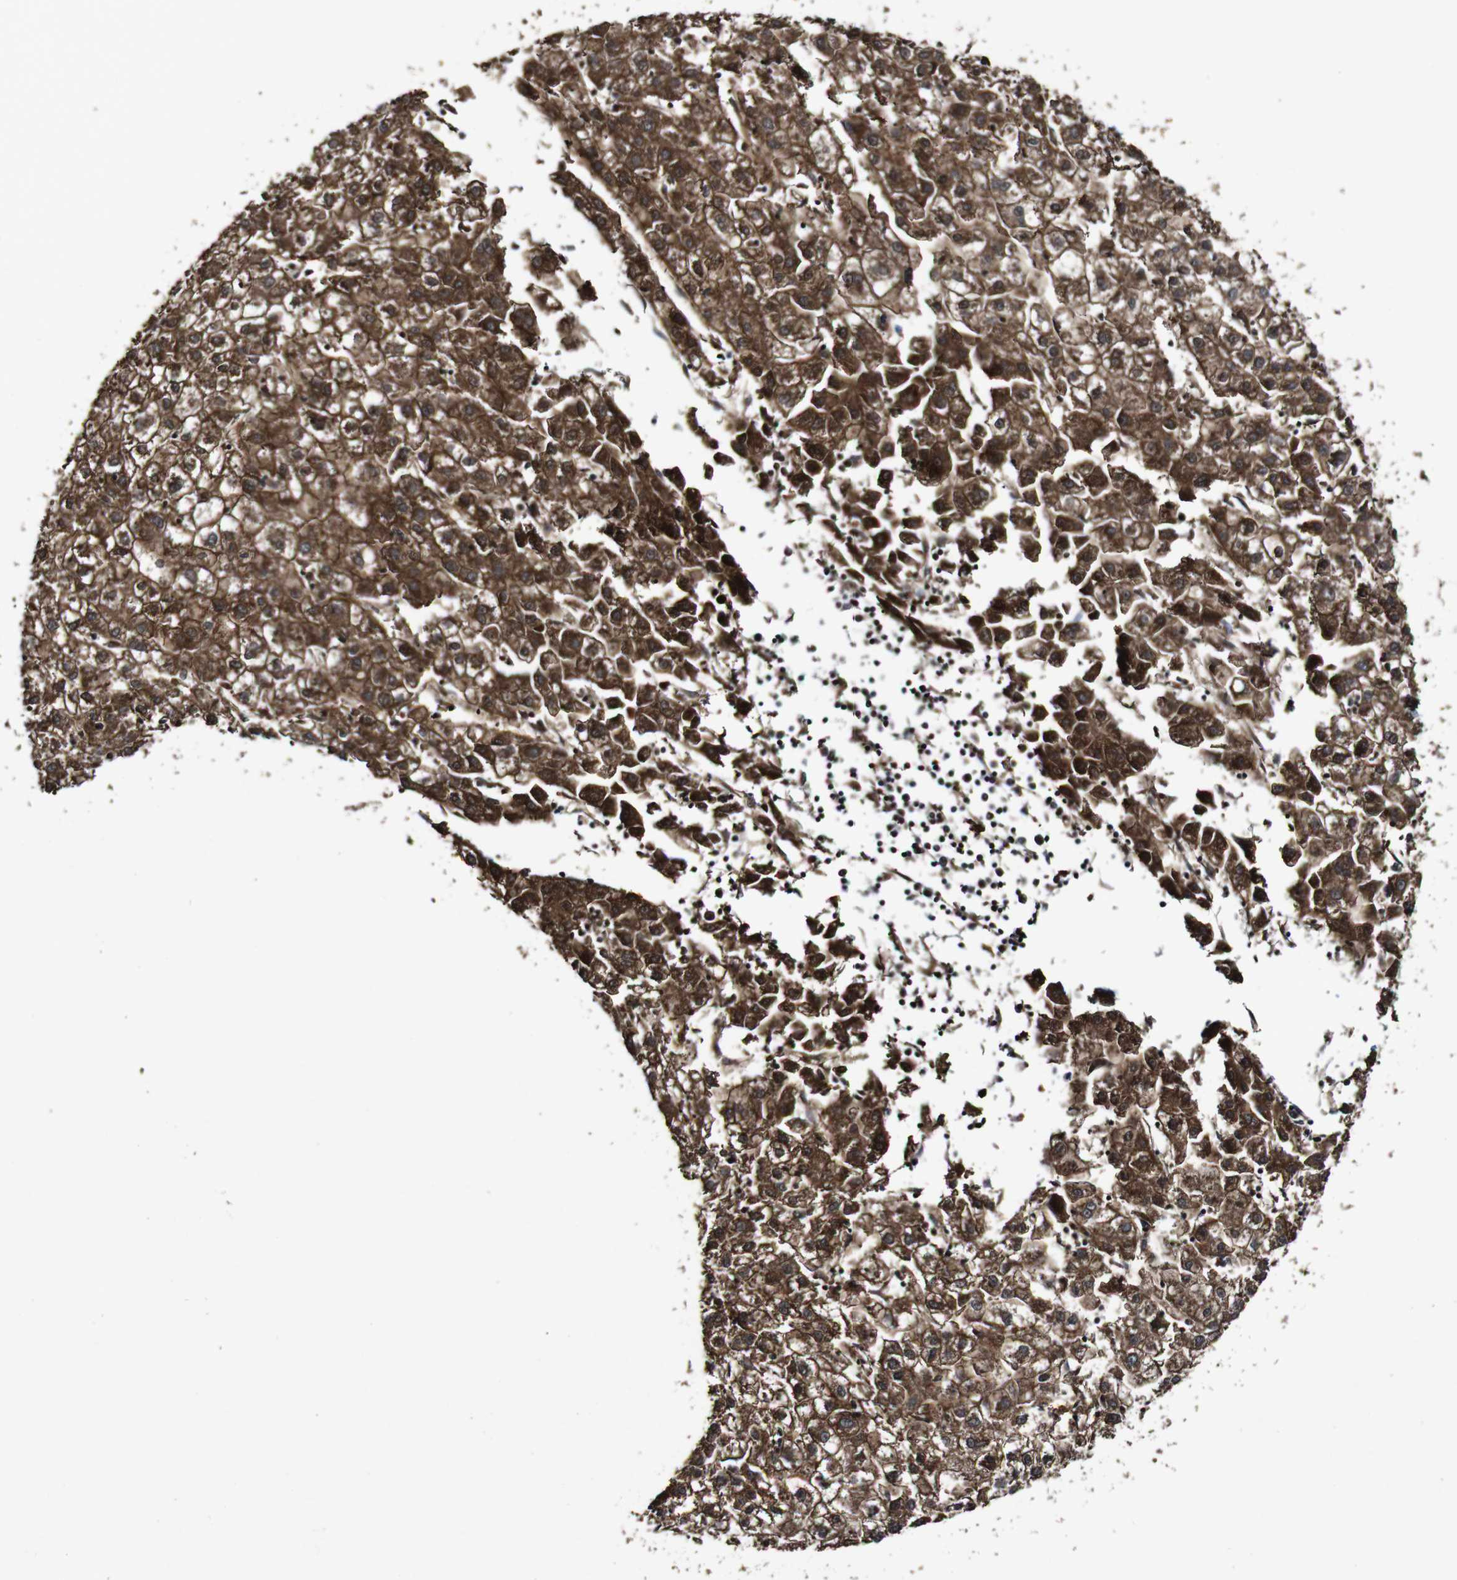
{"staining": {"intensity": "strong", "quantity": "25%-75%", "location": "cytoplasmic/membranous"}, "tissue": "liver cancer", "cell_type": "Tumor cells", "image_type": "cancer", "snomed": [{"axis": "morphology", "description": "Carcinoma, Hepatocellular, NOS"}, {"axis": "topography", "description": "Liver"}], "caption": "Immunohistochemistry of human liver cancer reveals high levels of strong cytoplasmic/membranous positivity in about 25%-75% of tumor cells. Nuclei are stained in blue.", "gene": "BTN3A3", "patient": {"sex": "male", "age": 72}}